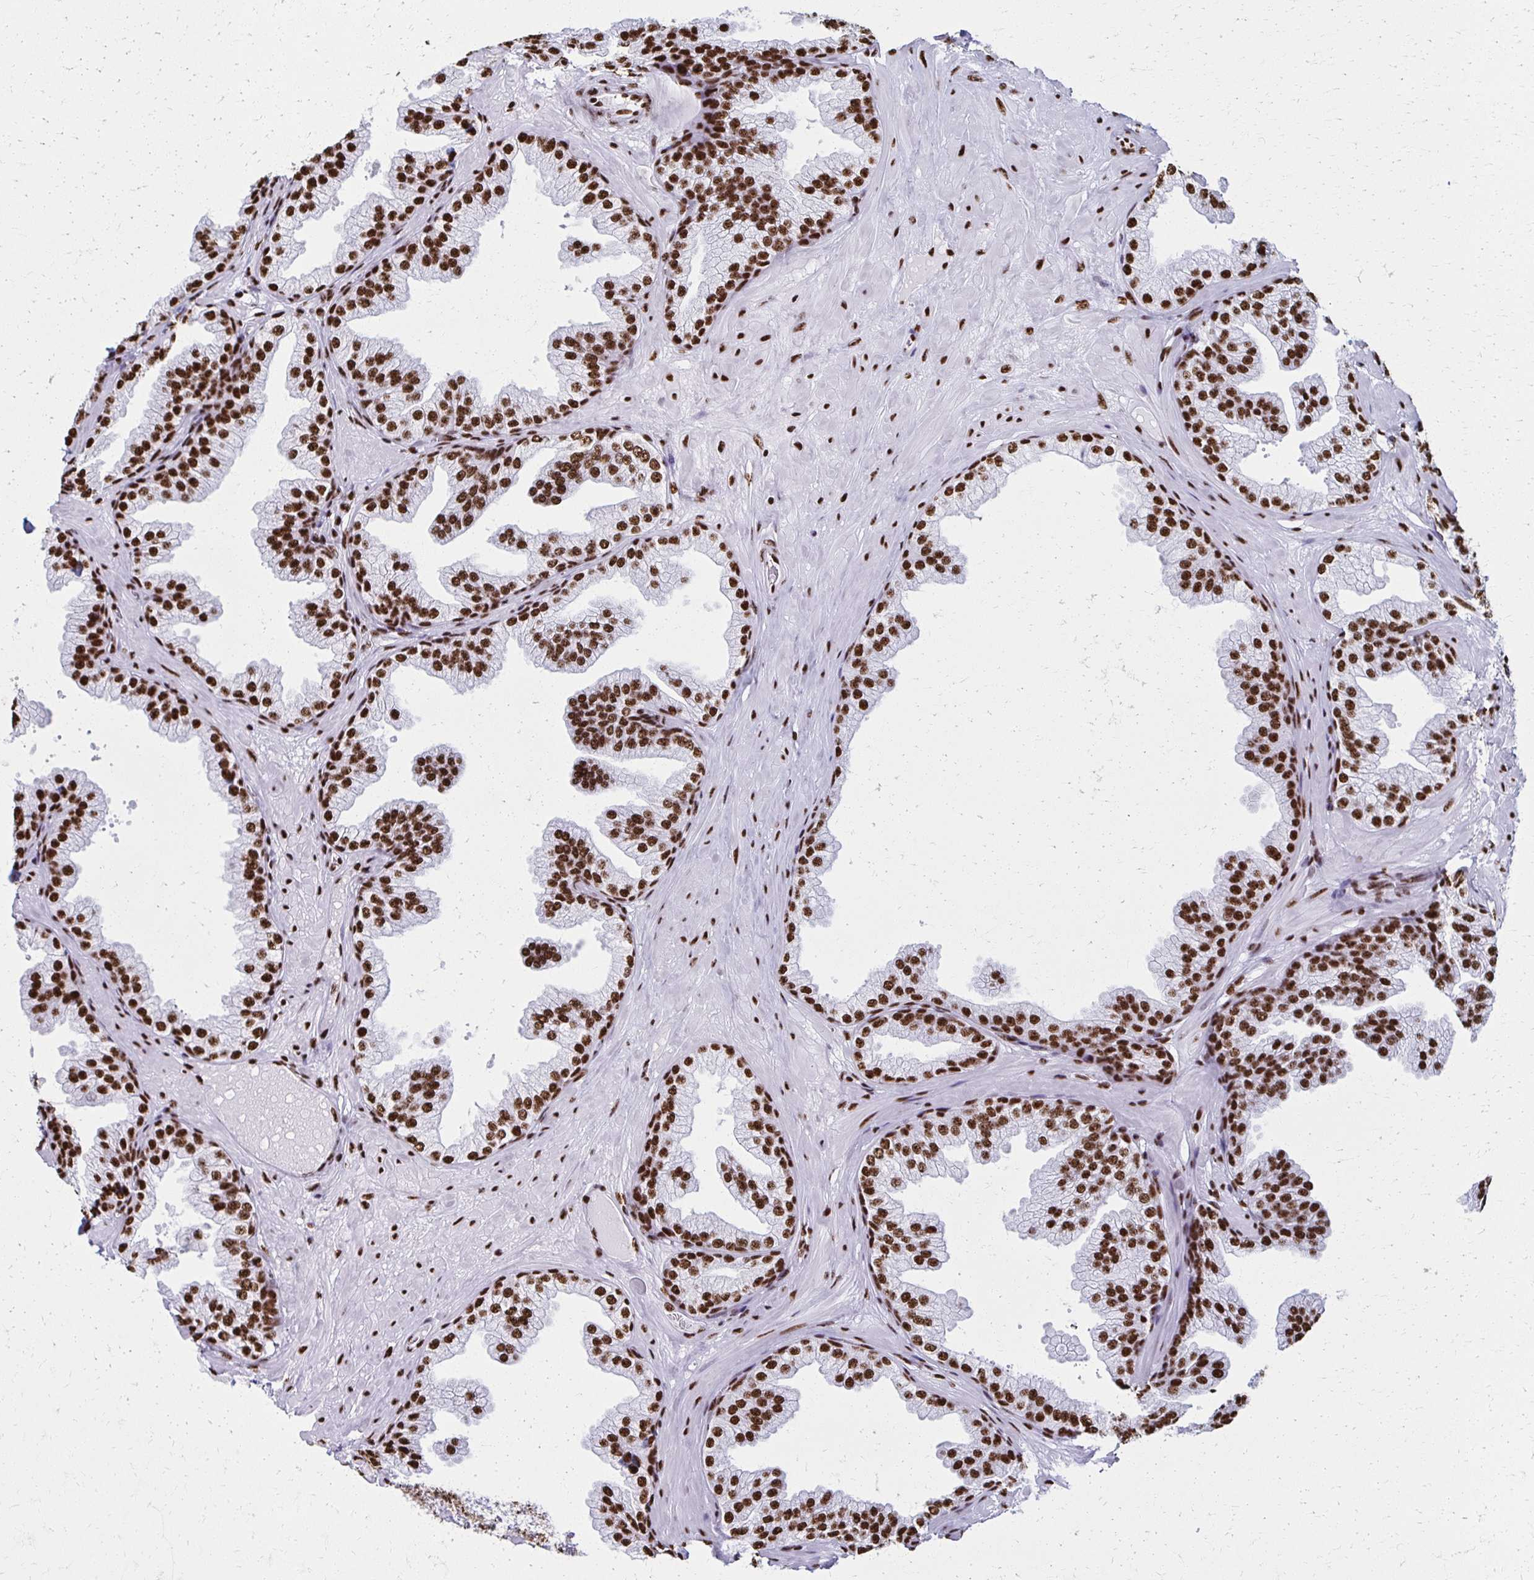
{"staining": {"intensity": "strong", "quantity": ">75%", "location": "nuclear"}, "tissue": "prostate", "cell_type": "Glandular cells", "image_type": "normal", "snomed": [{"axis": "morphology", "description": "Normal tissue, NOS"}, {"axis": "topography", "description": "Prostate"}], "caption": "Benign prostate was stained to show a protein in brown. There is high levels of strong nuclear staining in about >75% of glandular cells.", "gene": "NONO", "patient": {"sex": "male", "age": 37}}